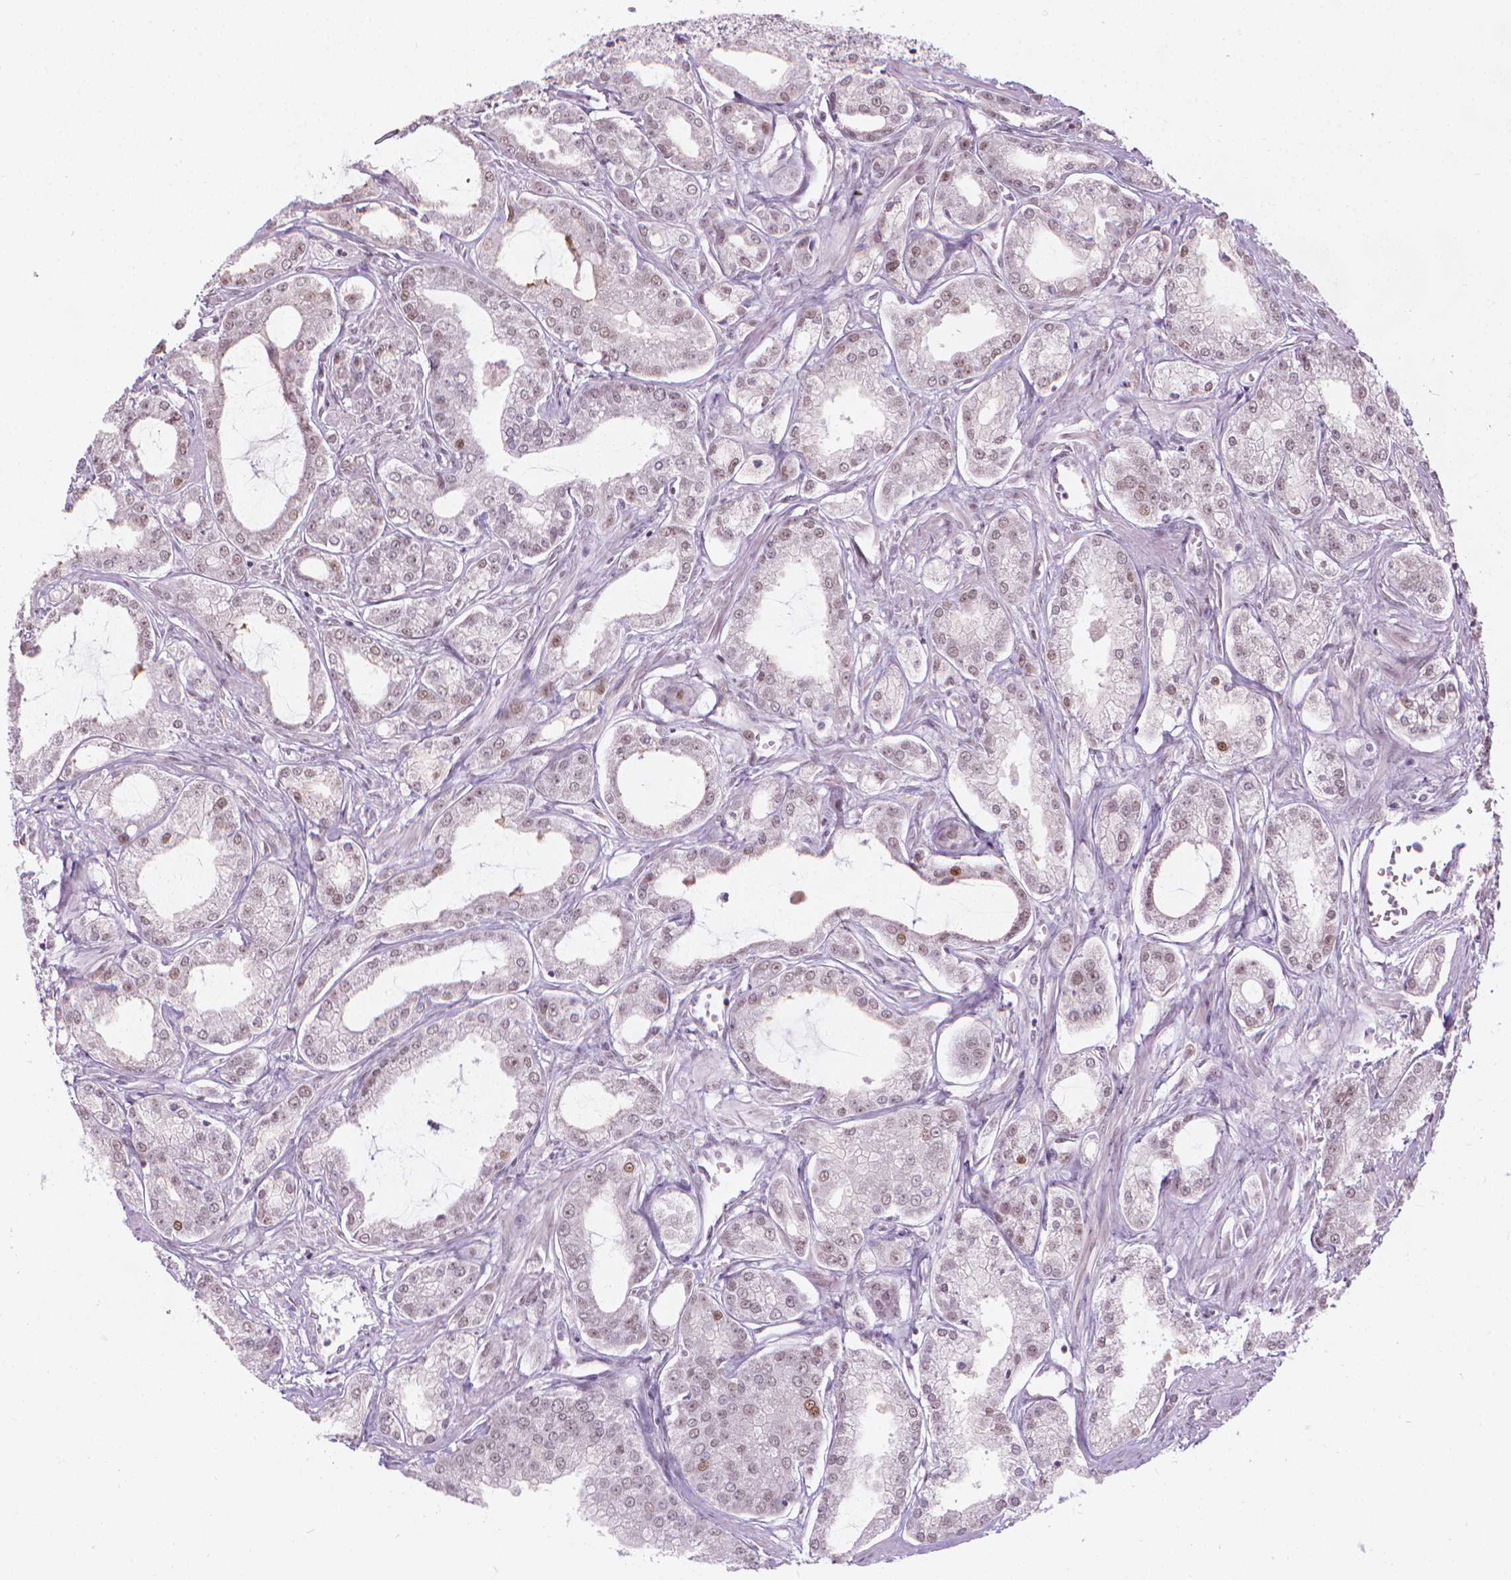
{"staining": {"intensity": "weak", "quantity": "25%-75%", "location": "nuclear"}, "tissue": "prostate cancer", "cell_type": "Tumor cells", "image_type": "cancer", "snomed": [{"axis": "morphology", "description": "Adenocarcinoma, NOS"}, {"axis": "topography", "description": "Prostate"}], "caption": "An image of human prostate adenocarcinoma stained for a protein reveals weak nuclear brown staining in tumor cells.", "gene": "CDKN1C", "patient": {"sex": "male", "age": 71}}